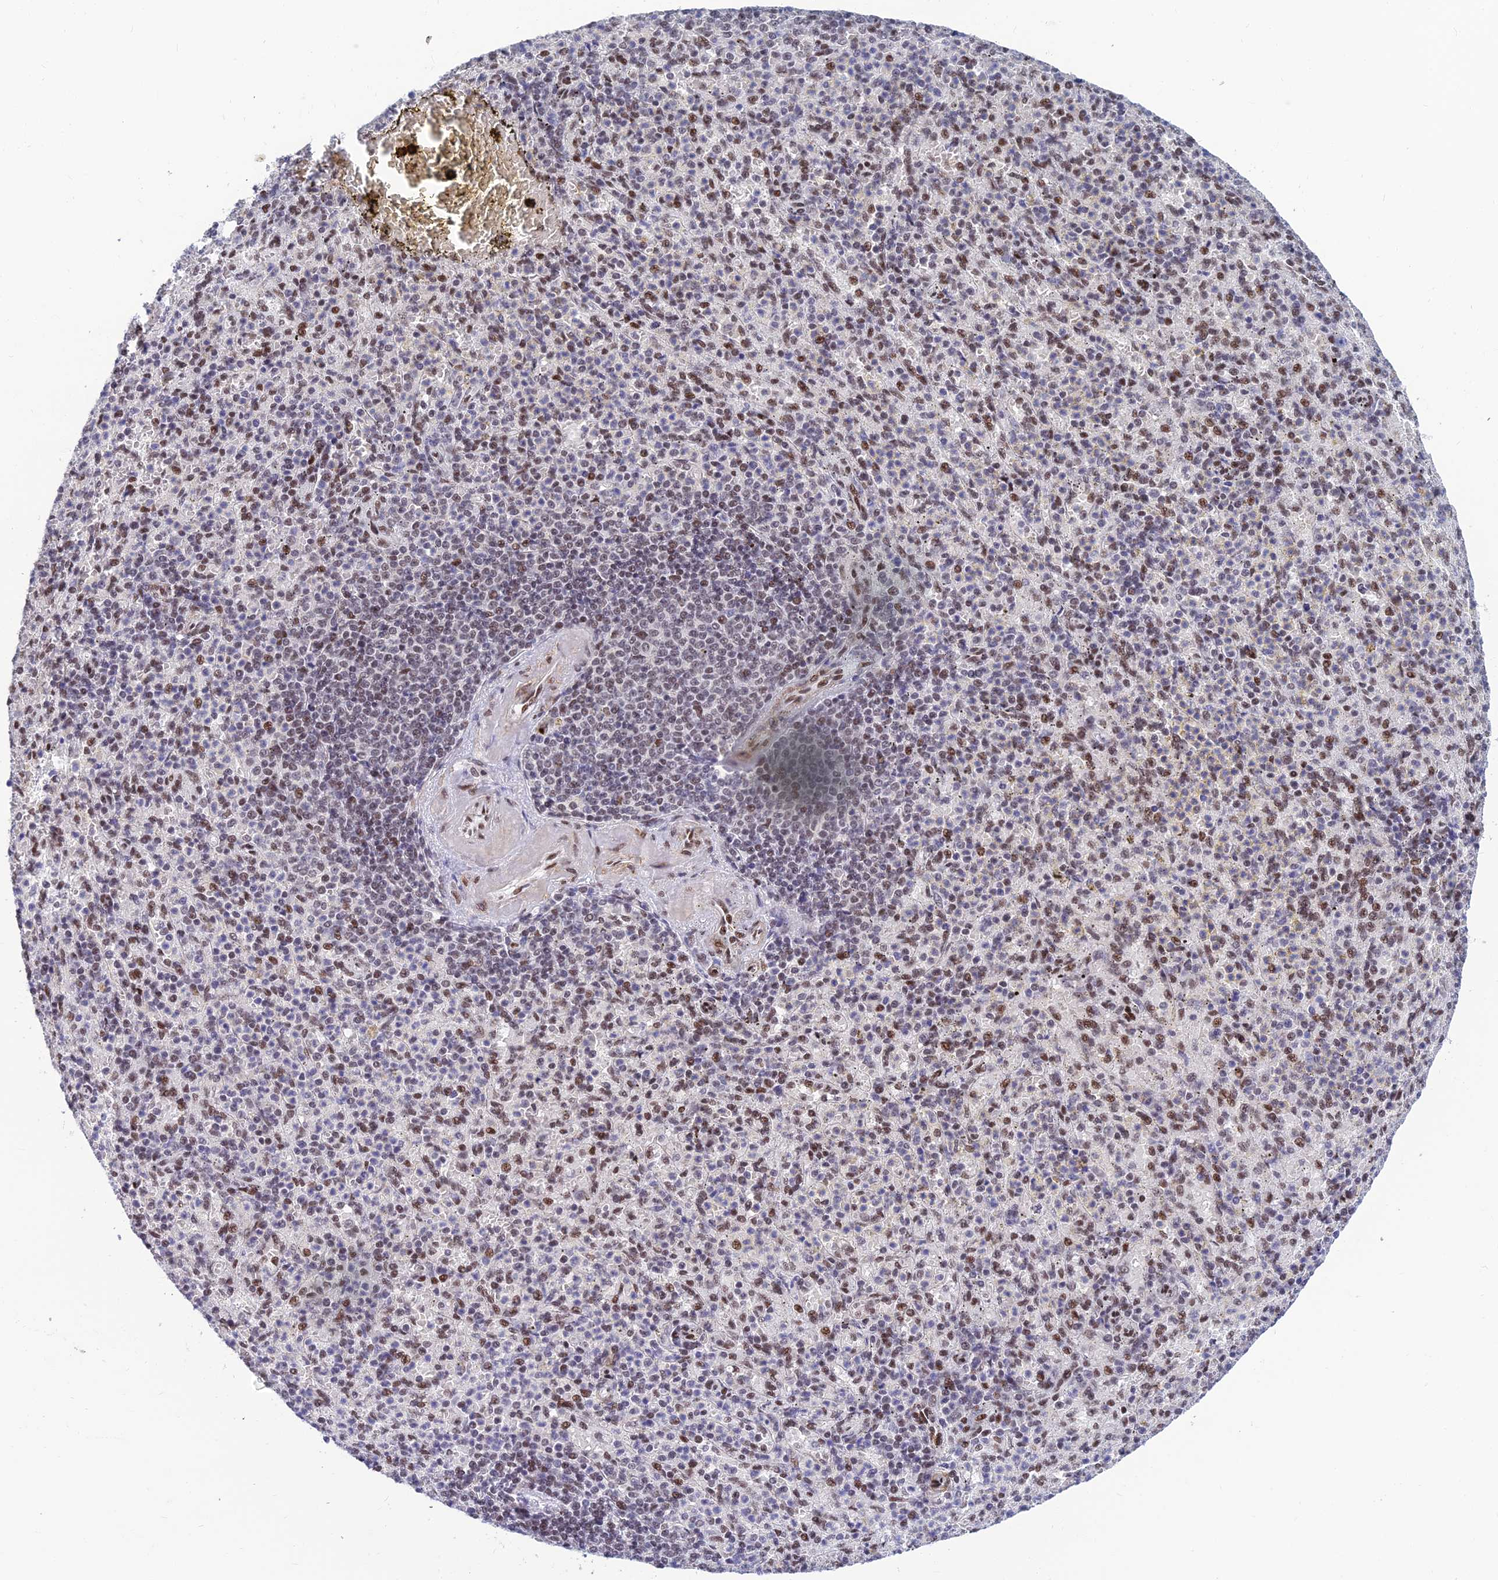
{"staining": {"intensity": "moderate", "quantity": "<25%", "location": "nuclear"}, "tissue": "spleen", "cell_type": "Cells in red pulp", "image_type": "normal", "snomed": [{"axis": "morphology", "description": "Normal tissue, NOS"}, {"axis": "topography", "description": "Spleen"}], "caption": "The micrograph displays immunohistochemical staining of normal spleen. There is moderate nuclear staining is appreciated in about <25% of cells in red pulp. The staining is performed using DAB brown chromogen to label protein expression. The nuclei are counter-stained blue using hematoxylin.", "gene": "CLK4", "patient": {"sex": "female", "age": 74}}